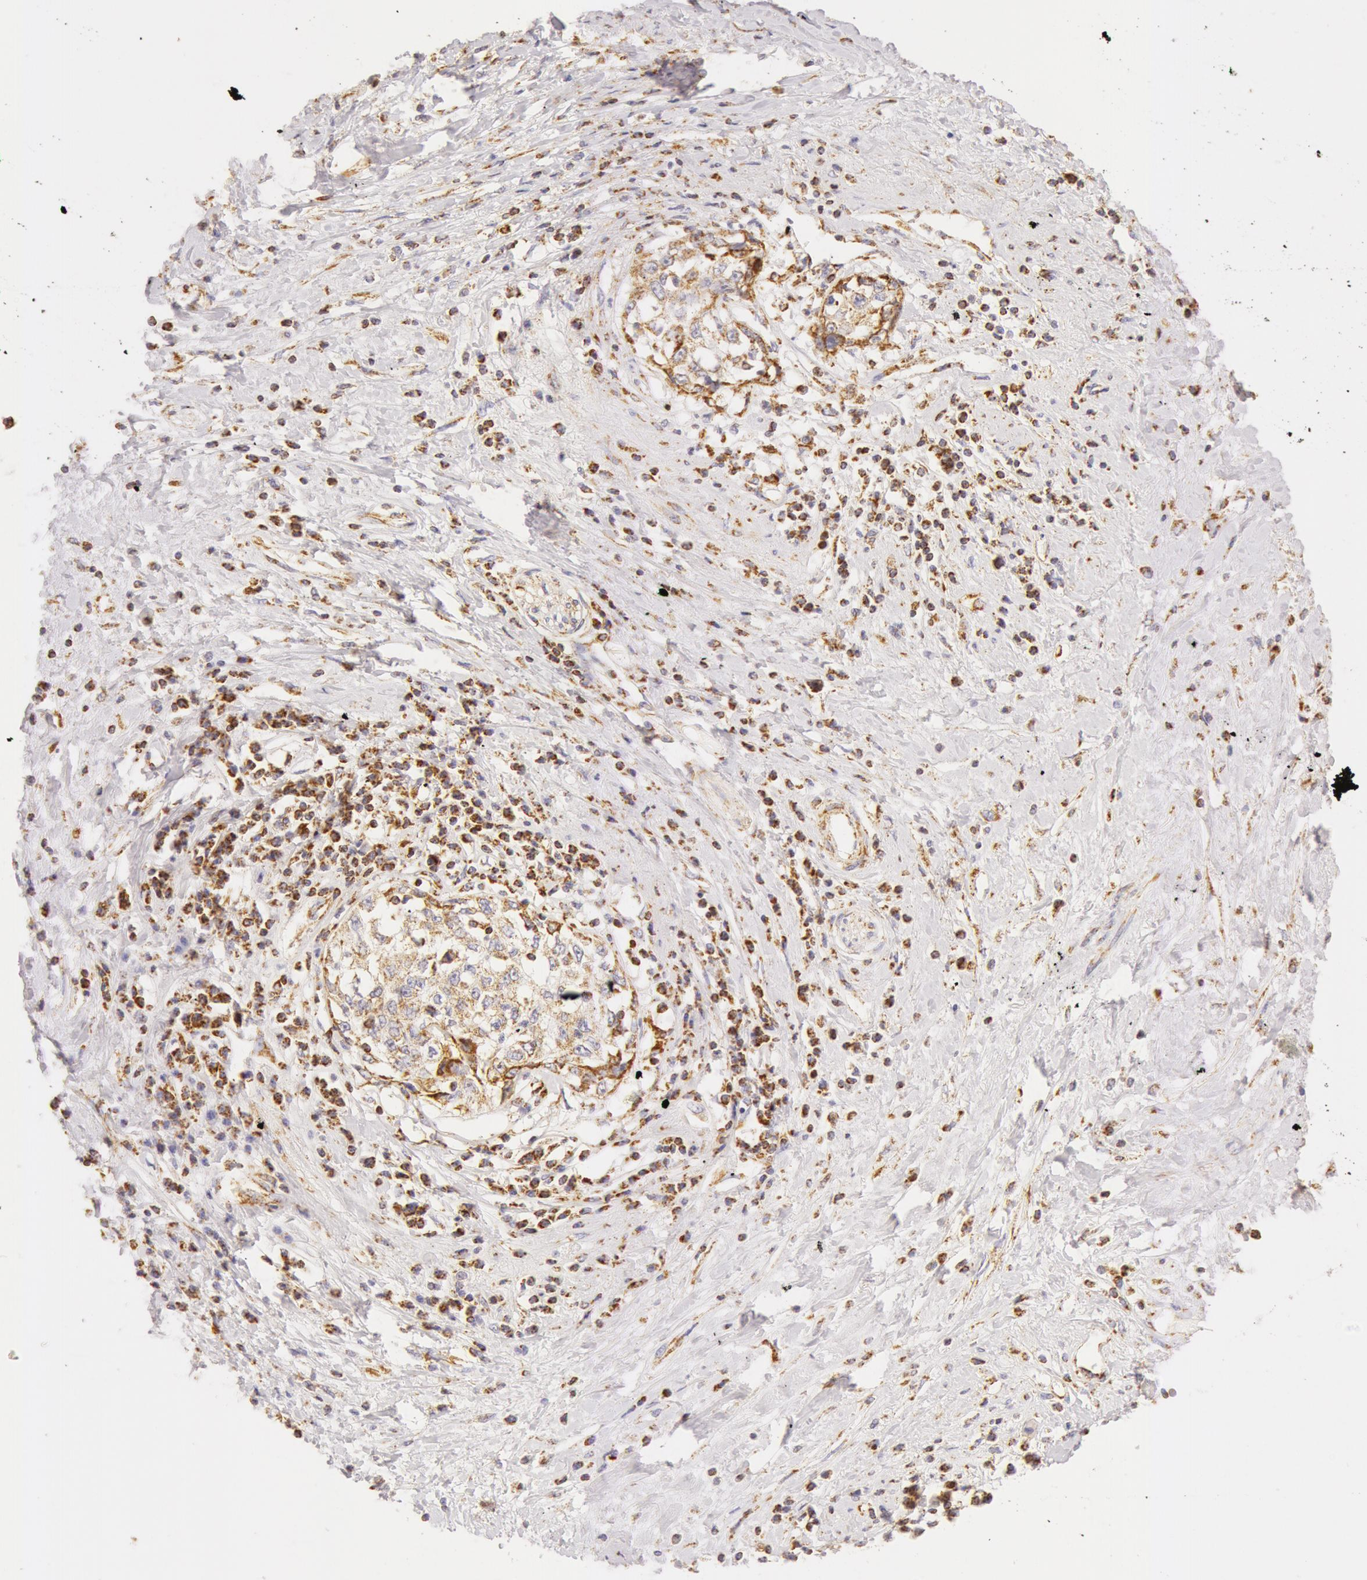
{"staining": {"intensity": "moderate", "quantity": ">75%", "location": "cytoplasmic/membranous"}, "tissue": "cervical cancer", "cell_type": "Tumor cells", "image_type": "cancer", "snomed": [{"axis": "morphology", "description": "Squamous cell carcinoma, NOS"}, {"axis": "topography", "description": "Cervix"}], "caption": "Squamous cell carcinoma (cervical) stained for a protein (brown) exhibits moderate cytoplasmic/membranous positive positivity in approximately >75% of tumor cells.", "gene": "ATP5F1B", "patient": {"sex": "female", "age": 57}}